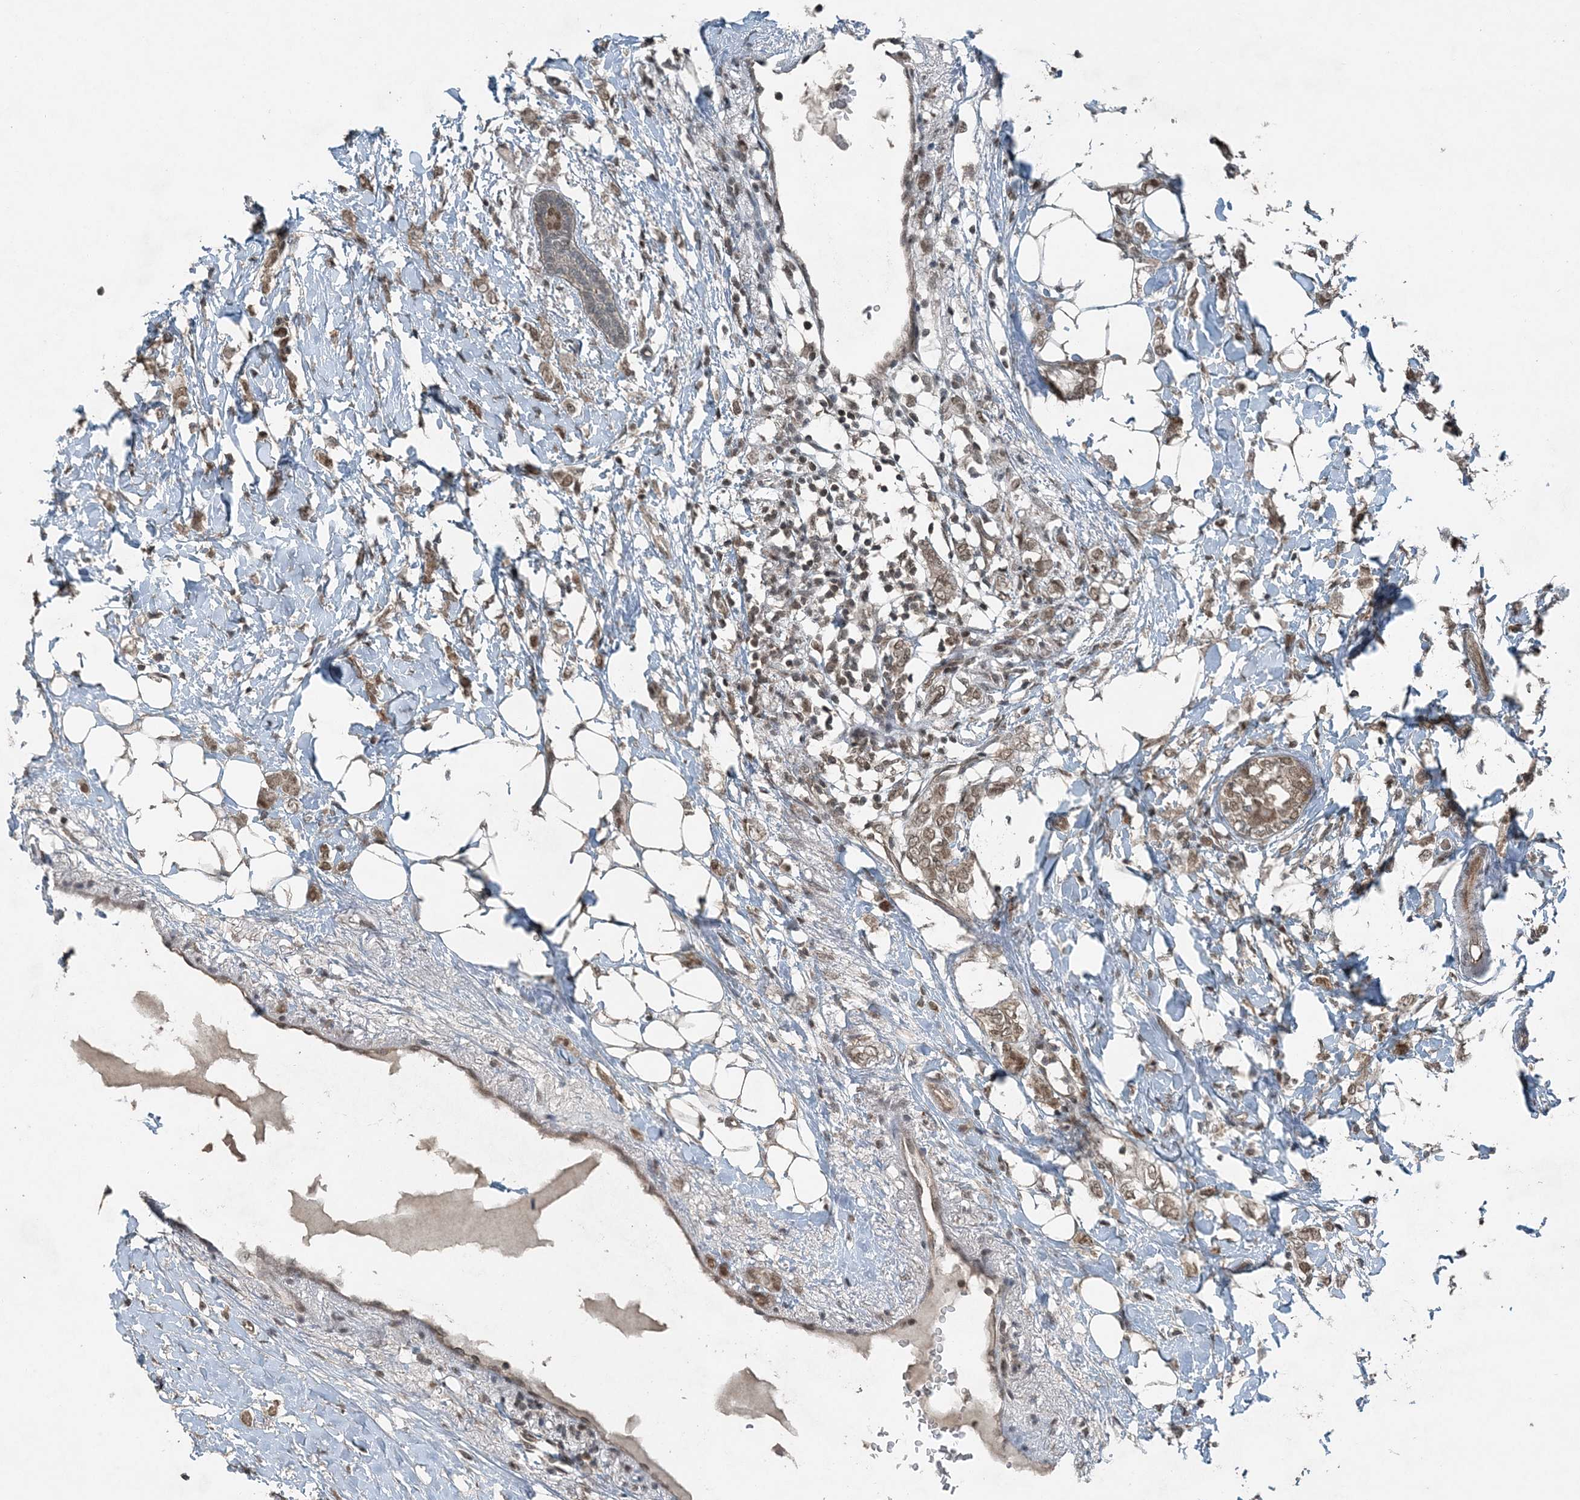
{"staining": {"intensity": "moderate", "quantity": ">75%", "location": "cytoplasmic/membranous,nuclear"}, "tissue": "breast cancer", "cell_type": "Tumor cells", "image_type": "cancer", "snomed": [{"axis": "morphology", "description": "Normal tissue, NOS"}, {"axis": "morphology", "description": "Lobular carcinoma"}, {"axis": "topography", "description": "Breast"}], "caption": "A brown stain shows moderate cytoplasmic/membranous and nuclear staining of a protein in lobular carcinoma (breast) tumor cells.", "gene": "COPS7B", "patient": {"sex": "female", "age": 47}}